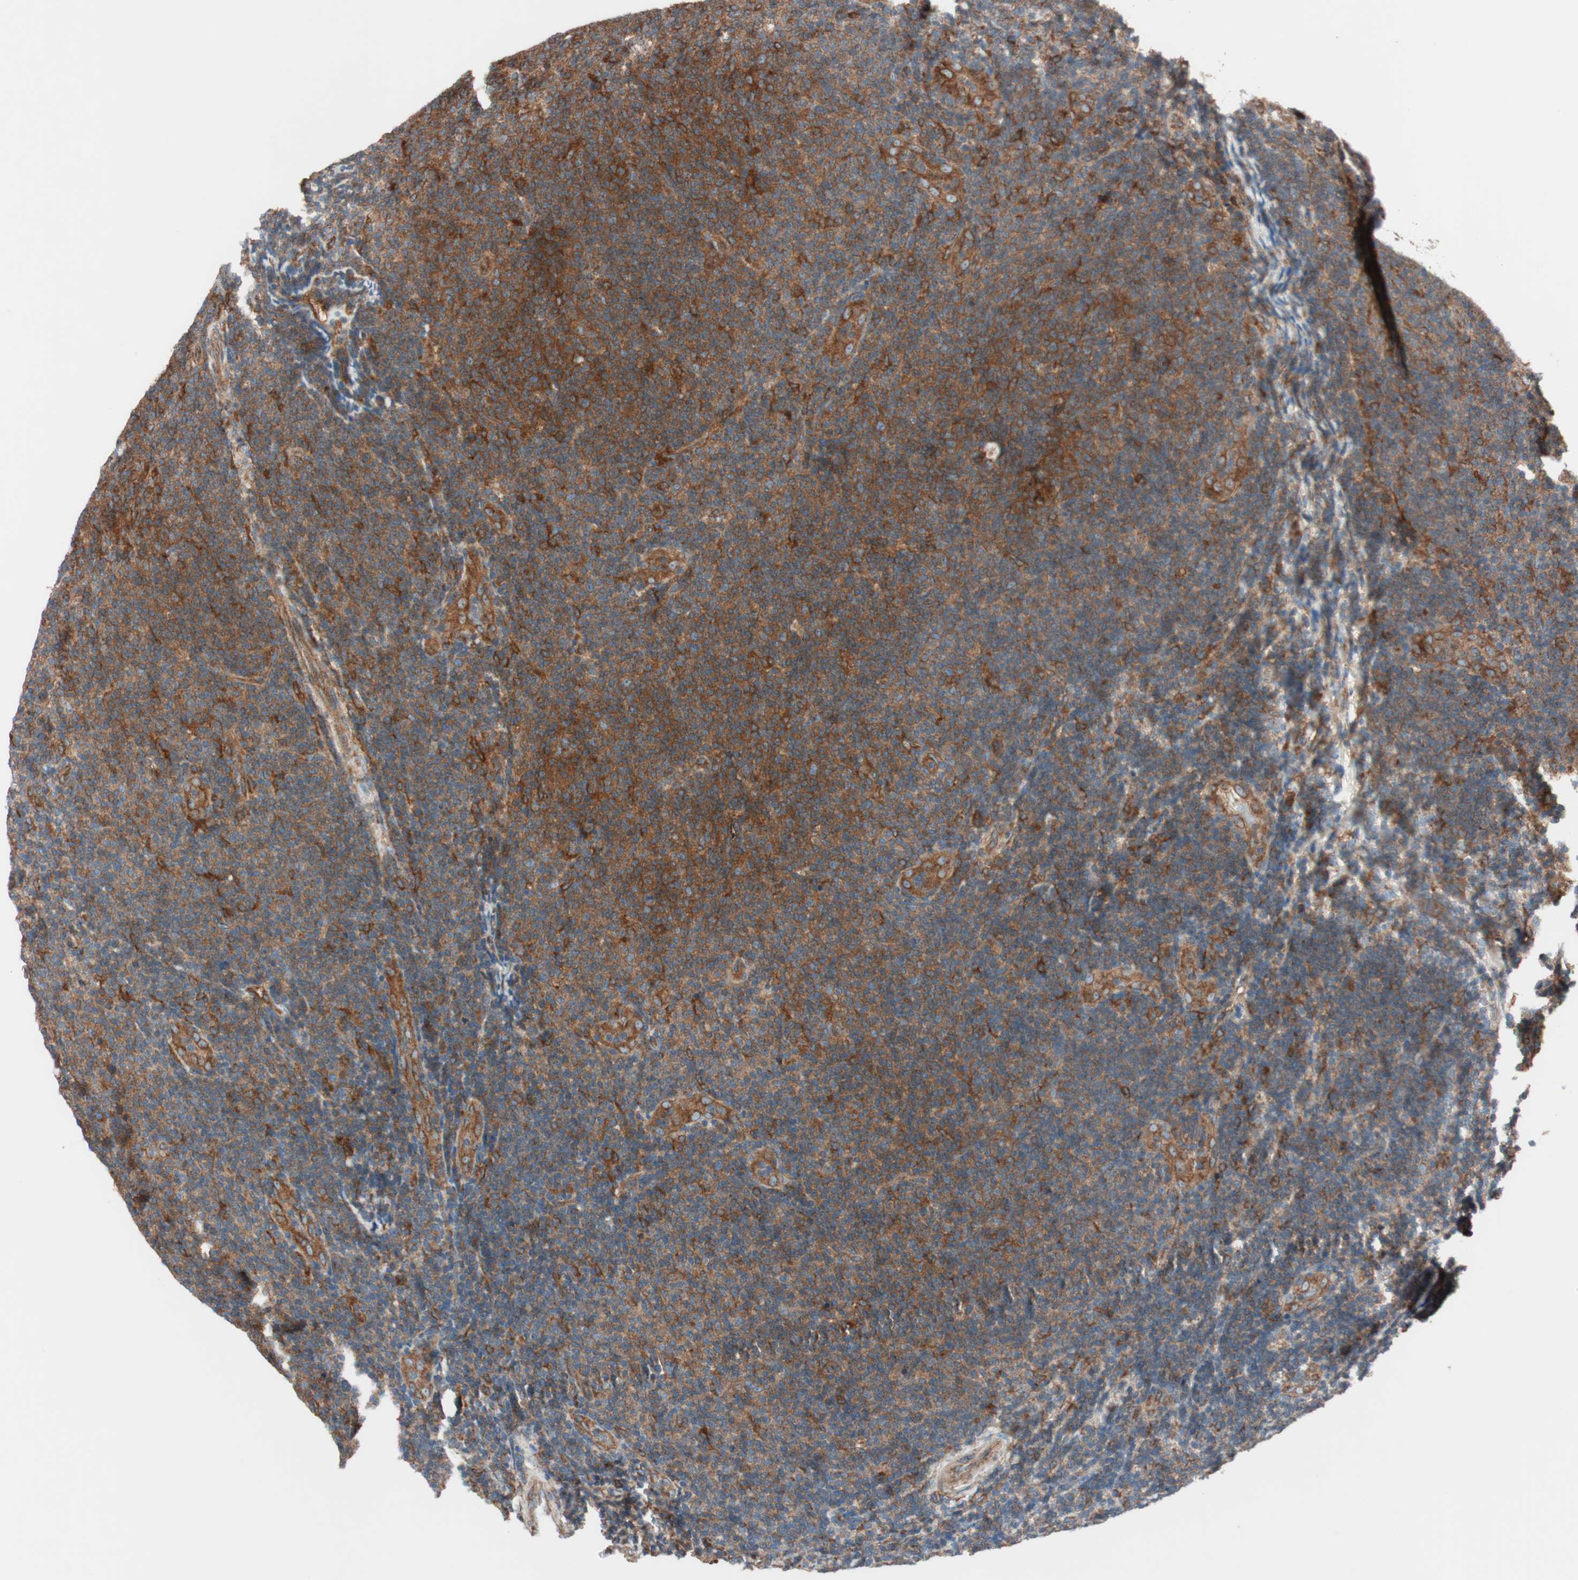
{"staining": {"intensity": "strong", "quantity": ">75%", "location": "cytoplasmic/membranous"}, "tissue": "lymphoma", "cell_type": "Tumor cells", "image_type": "cancer", "snomed": [{"axis": "morphology", "description": "Malignant lymphoma, non-Hodgkin's type, Low grade"}, {"axis": "topography", "description": "Lymph node"}], "caption": "Lymphoma stained for a protein (brown) exhibits strong cytoplasmic/membranous positive positivity in approximately >75% of tumor cells.", "gene": "RAB5A", "patient": {"sex": "male", "age": 83}}